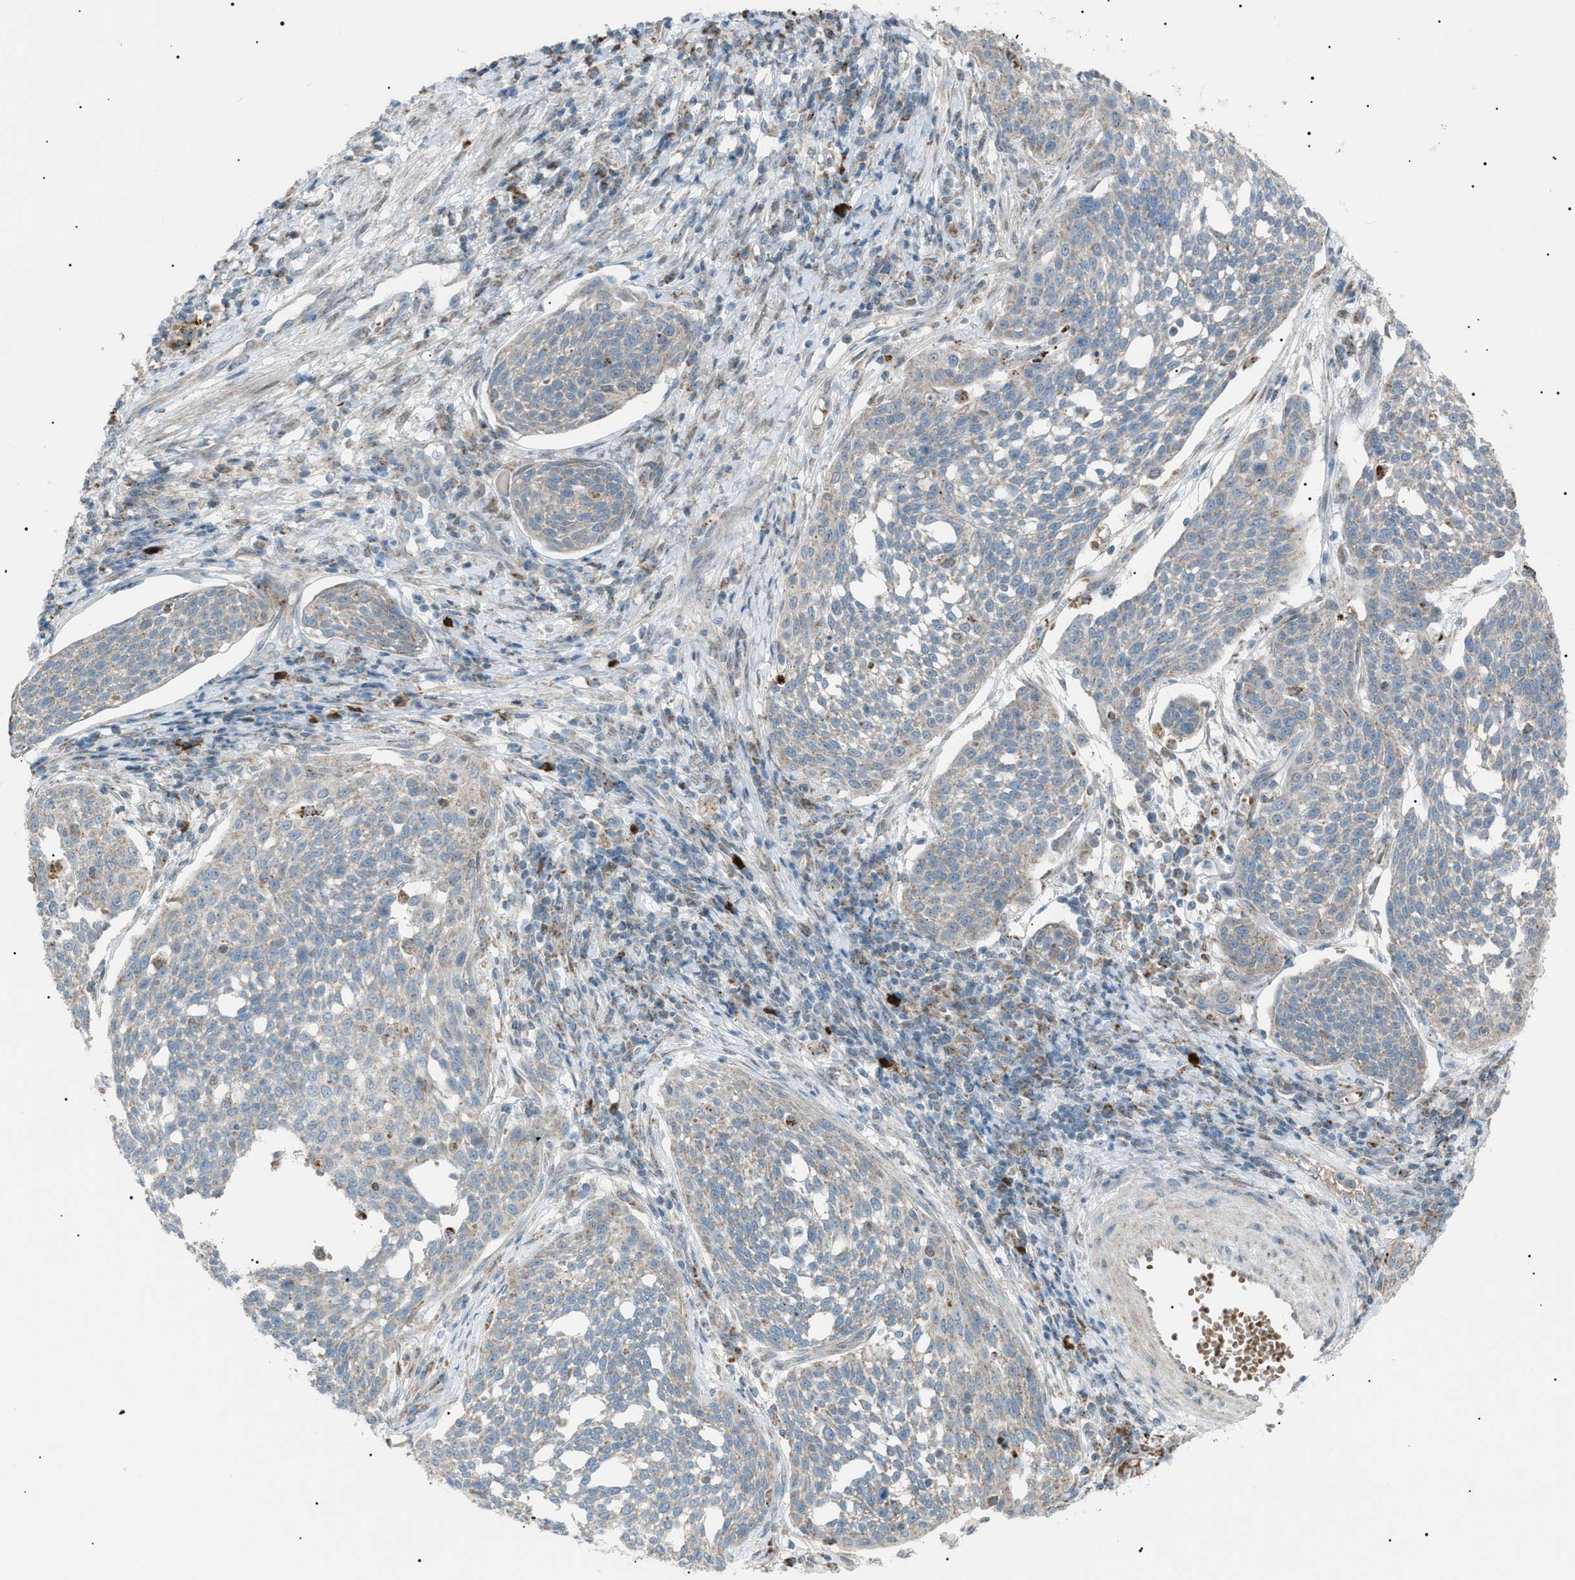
{"staining": {"intensity": "negative", "quantity": "none", "location": "none"}, "tissue": "cervical cancer", "cell_type": "Tumor cells", "image_type": "cancer", "snomed": [{"axis": "morphology", "description": "Squamous cell carcinoma, NOS"}, {"axis": "topography", "description": "Cervix"}], "caption": "Cervical cancer was stained to show a protein in brown. There is no significant expression in tumor cells.", "gene": "ZNF516", "patient": {"sex": "female", "age": 34}}